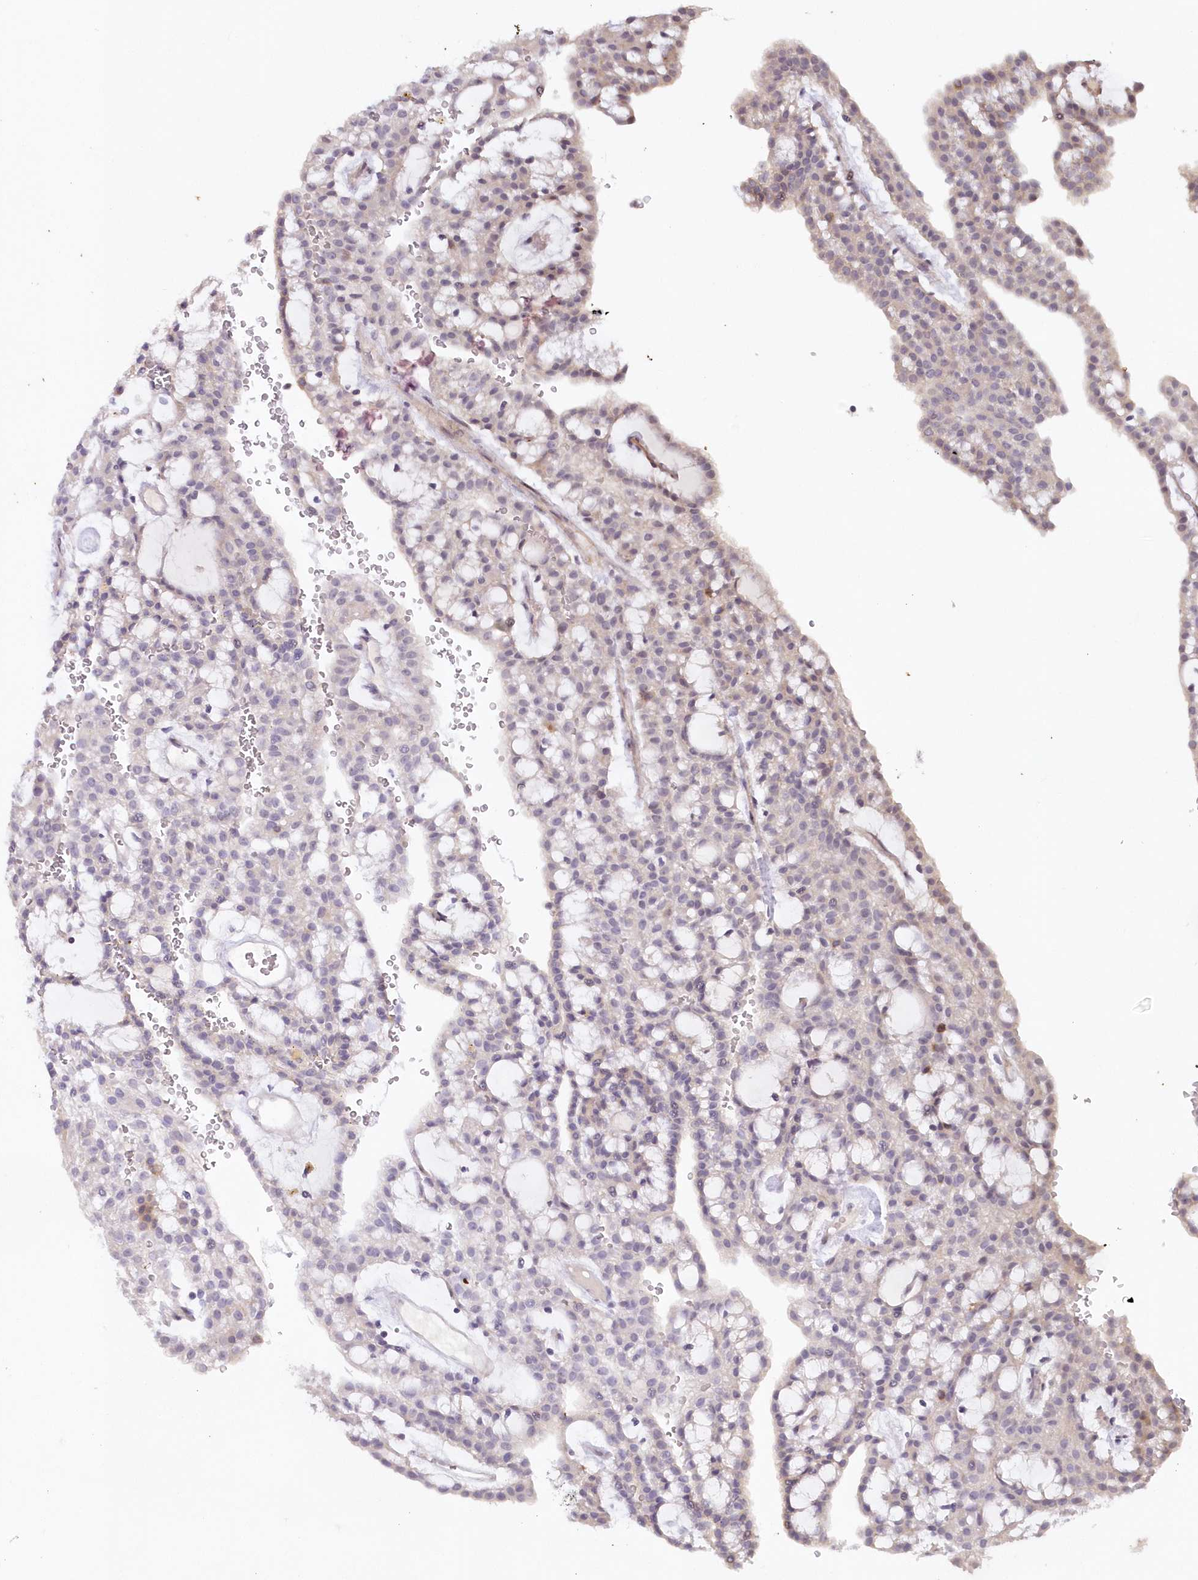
{"staining": {"intensity": "weak", "quantity": "<25%", "location": "nuclear"}, "tissue": "renal cancer", "cell_type": "Tumor cells", "image_type": "cancer", "snomed": [{"axis": "morphology", "description": "Adenocarcinoma, NOS"}, {"axis": "topography", "description": "Kidney"}], "caption": "Immunohistochemistry of human adenocarcinoma (renal) displays no staining in tumor cells.", "gene": "SNED1", "patient": {"sex": "male", "age": 63}}